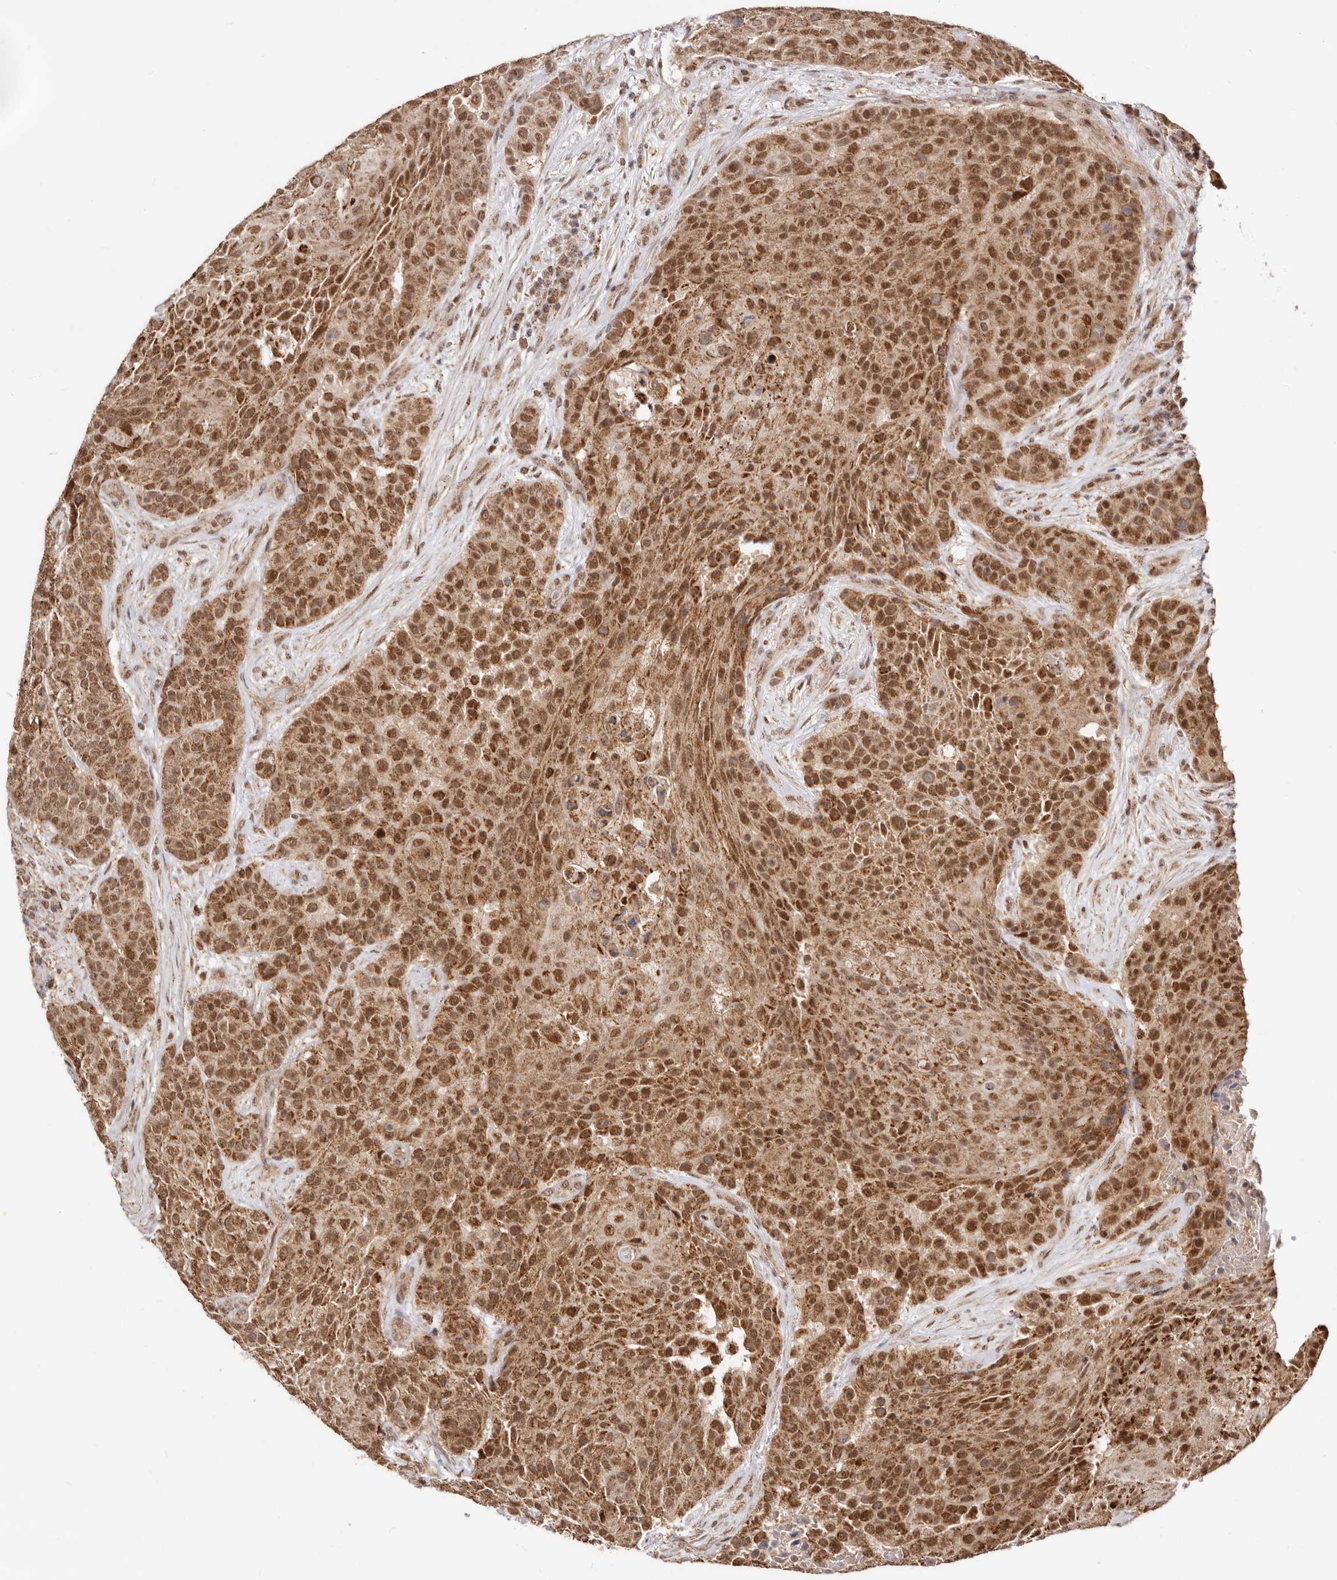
{"staining": {"intensity": "strong", "quantity": ">75%", "location": "cytoplasmic/membranous,nuclear"}, "tissue": "urothelial cancer", "cell_type": "Tumor cells", "image_type": "cancer", "snomed": [{"axis": "morphology", "description": "Urothelial carcinoma, High grade"}, {"axis": "topography", "description": "Urinary bladder"}], "caption": "Protein staining by IHC exhibits strong cytoplasmic/membranous and nuclear expression in approximately >75% of tumor cells in urothelial cancer.", "gene": "SEC14L1", "patient": {"sex": "female", "age": 63}}